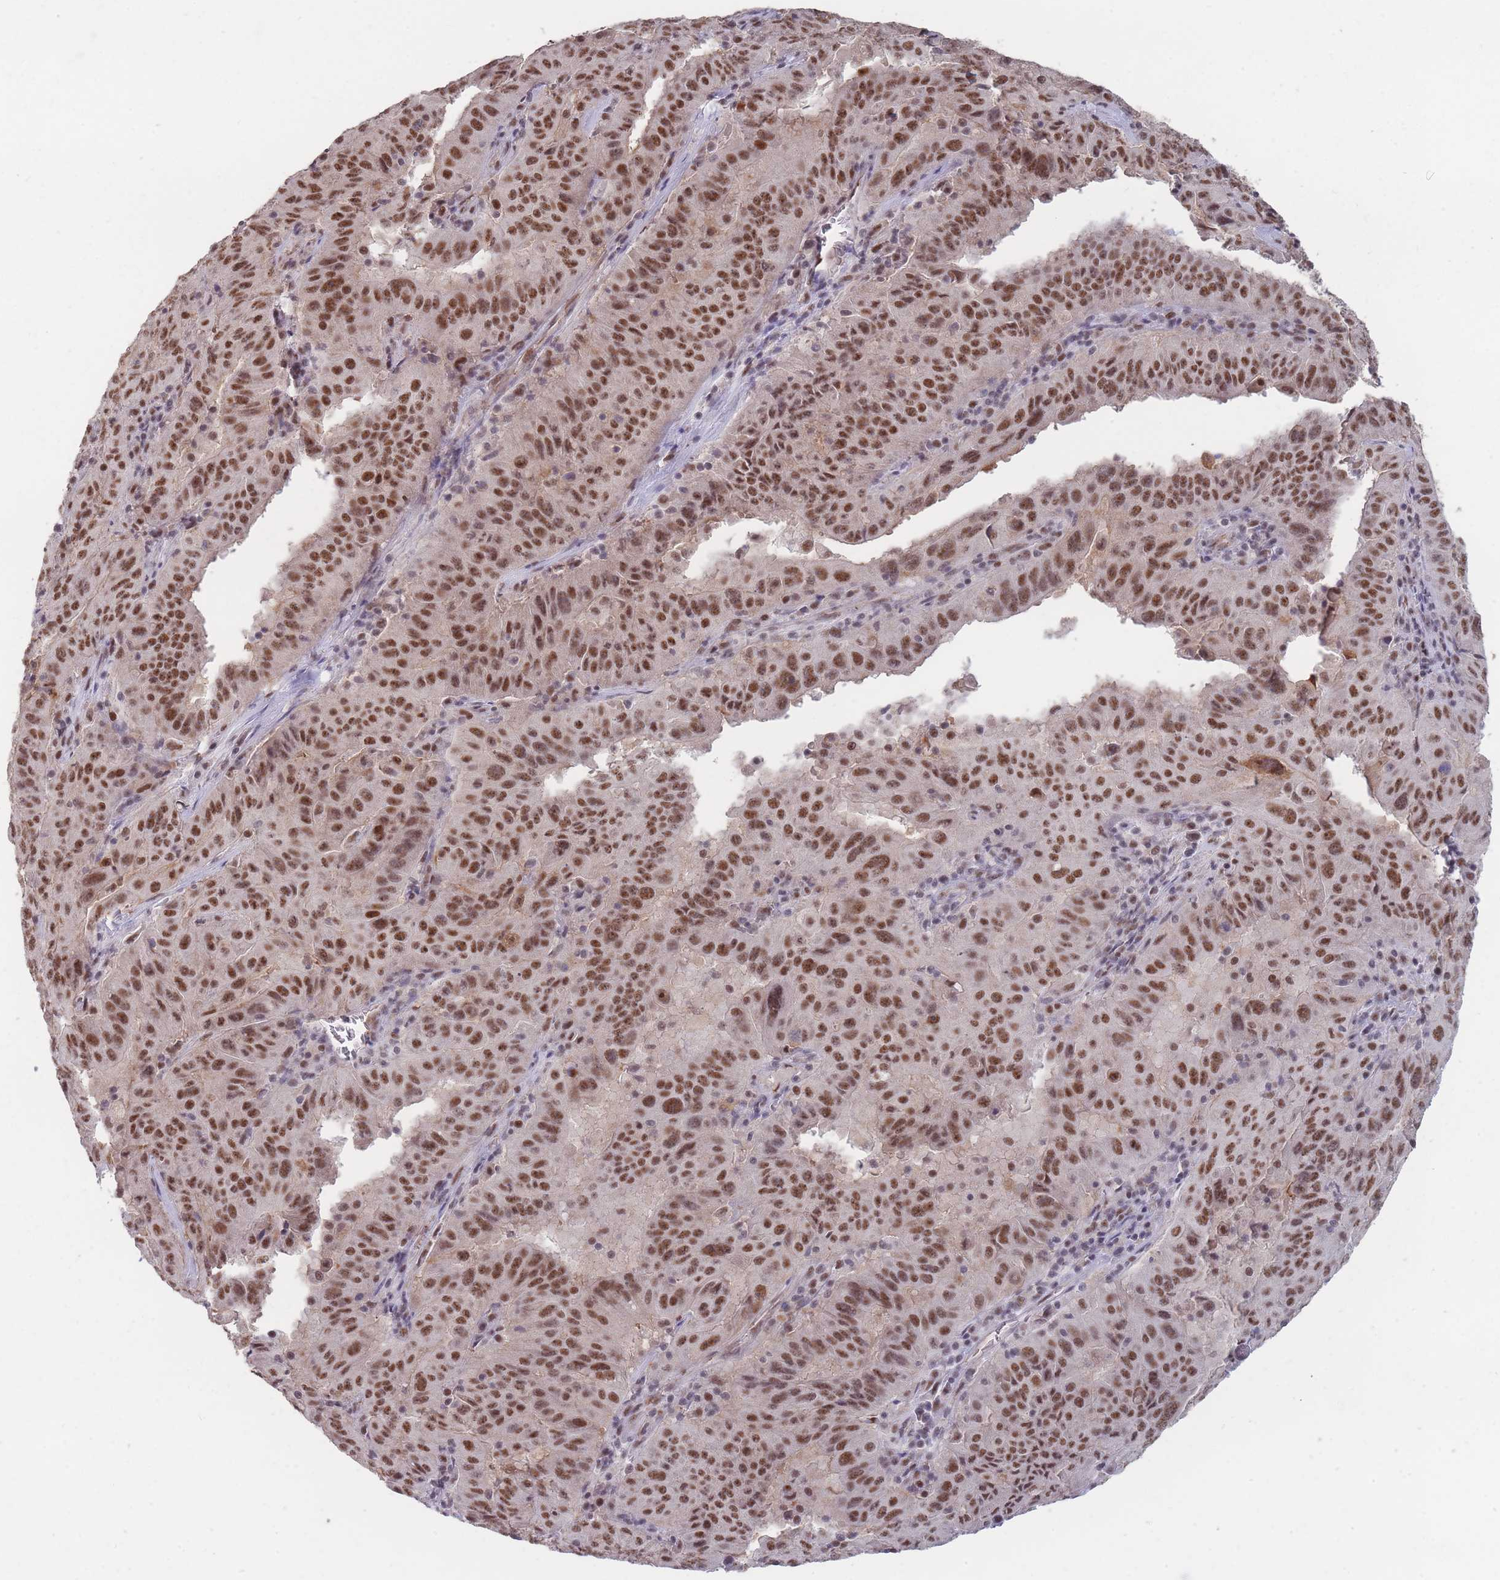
{"staining": {"intensity": "moderate", "quantity": ">75%", "location": "nuclear"}, "tissue": "pancreatic cancer", "cell_type": "Tumor cells", "image_type": "cancer", "snomed": [{"axis": "morphology", "description": "Adenocarcinoma, NOS"}, {"axis": "topography", "description": "Pancreas"}], "caption": "DAB immunohistochemical staining of pancreatic cancer reveals moderate nuclear protein expression in approximately >75% of tumor cells.", "gene": "SNRPA1", "patient": {"sex": "male", "age": 63}}